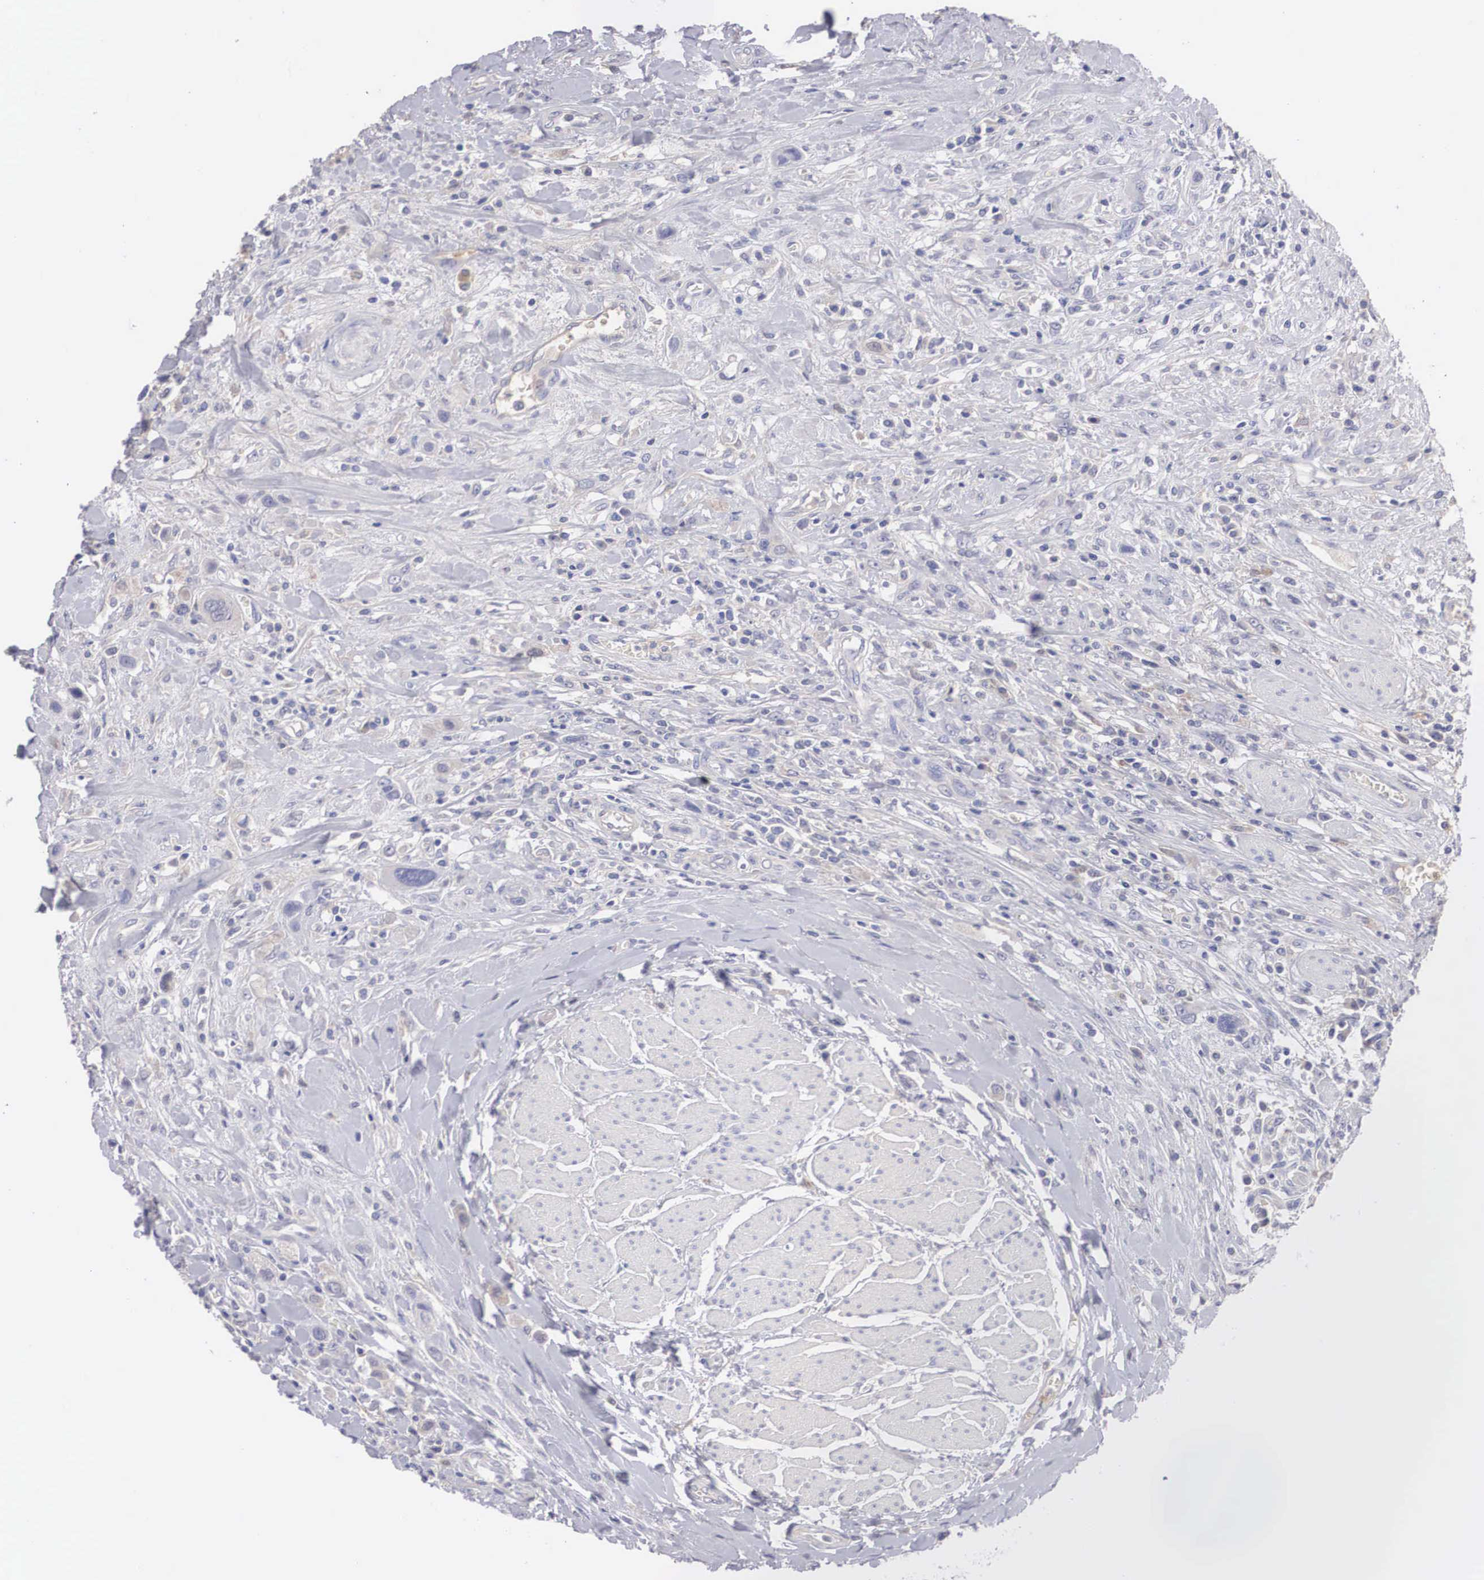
{"staining": {"intensity": "weak", "quantity": "<25%", "location": "cytoplasmic/membranous"}, "tissue": "urothelial cancer", "cell_type": "Tumor cells", "image_type": "cancer", "snomed": [{"axis": "morphology", "description": "Urothelial carcinoma, High grade"}, {"axis": "topography", "description": "Urinary bladder"}], "caption": "Tumor cells show no significant protein staining in urothelial carcinoma (high-grade).", "gene": "ABHD4", "patient": {"sex": "male", "age": 50}}